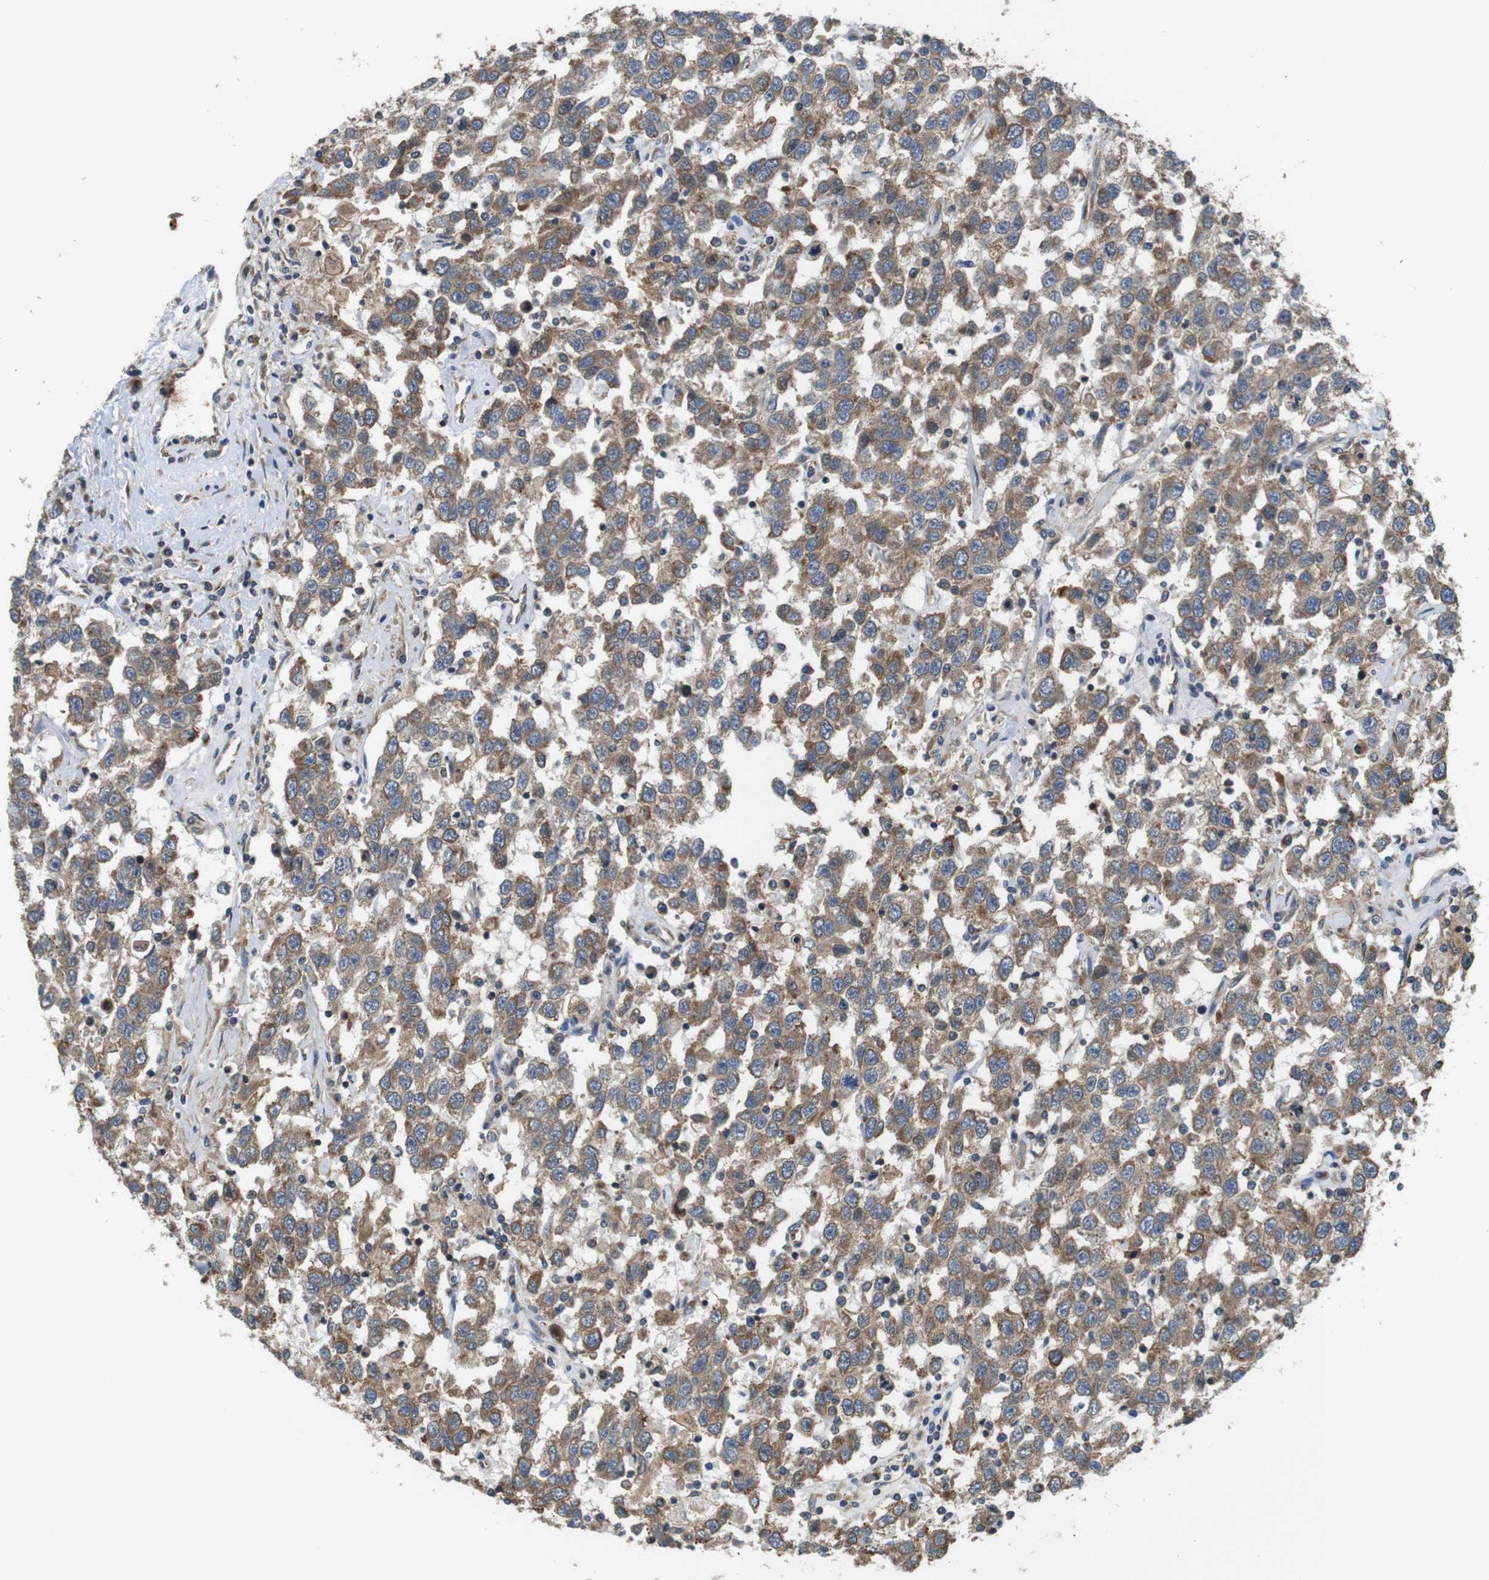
{"staining": {"intensity": "moderate", "quantity": ">75%", "location": "cytoplasmic/membranous"}, "tissue": "testis cancer", "cell_type": "Tumor cells", "image_type": "cancer", "snomed": [{"axis": "morphology", "description": "Seminoma, NOS"}, {"axis": "topography", "description": "Testis"}], "caption": "Testis seminoma stained with immunohistochemistry reveals moderate cytoplasmic/membranous expression in approximately >75% of tumor cells. (brown staining indicates protein expression, while blue staining denotes nuclei).", "gene": "DCTN1", "patient": {"sex": "male", "age": 41}}